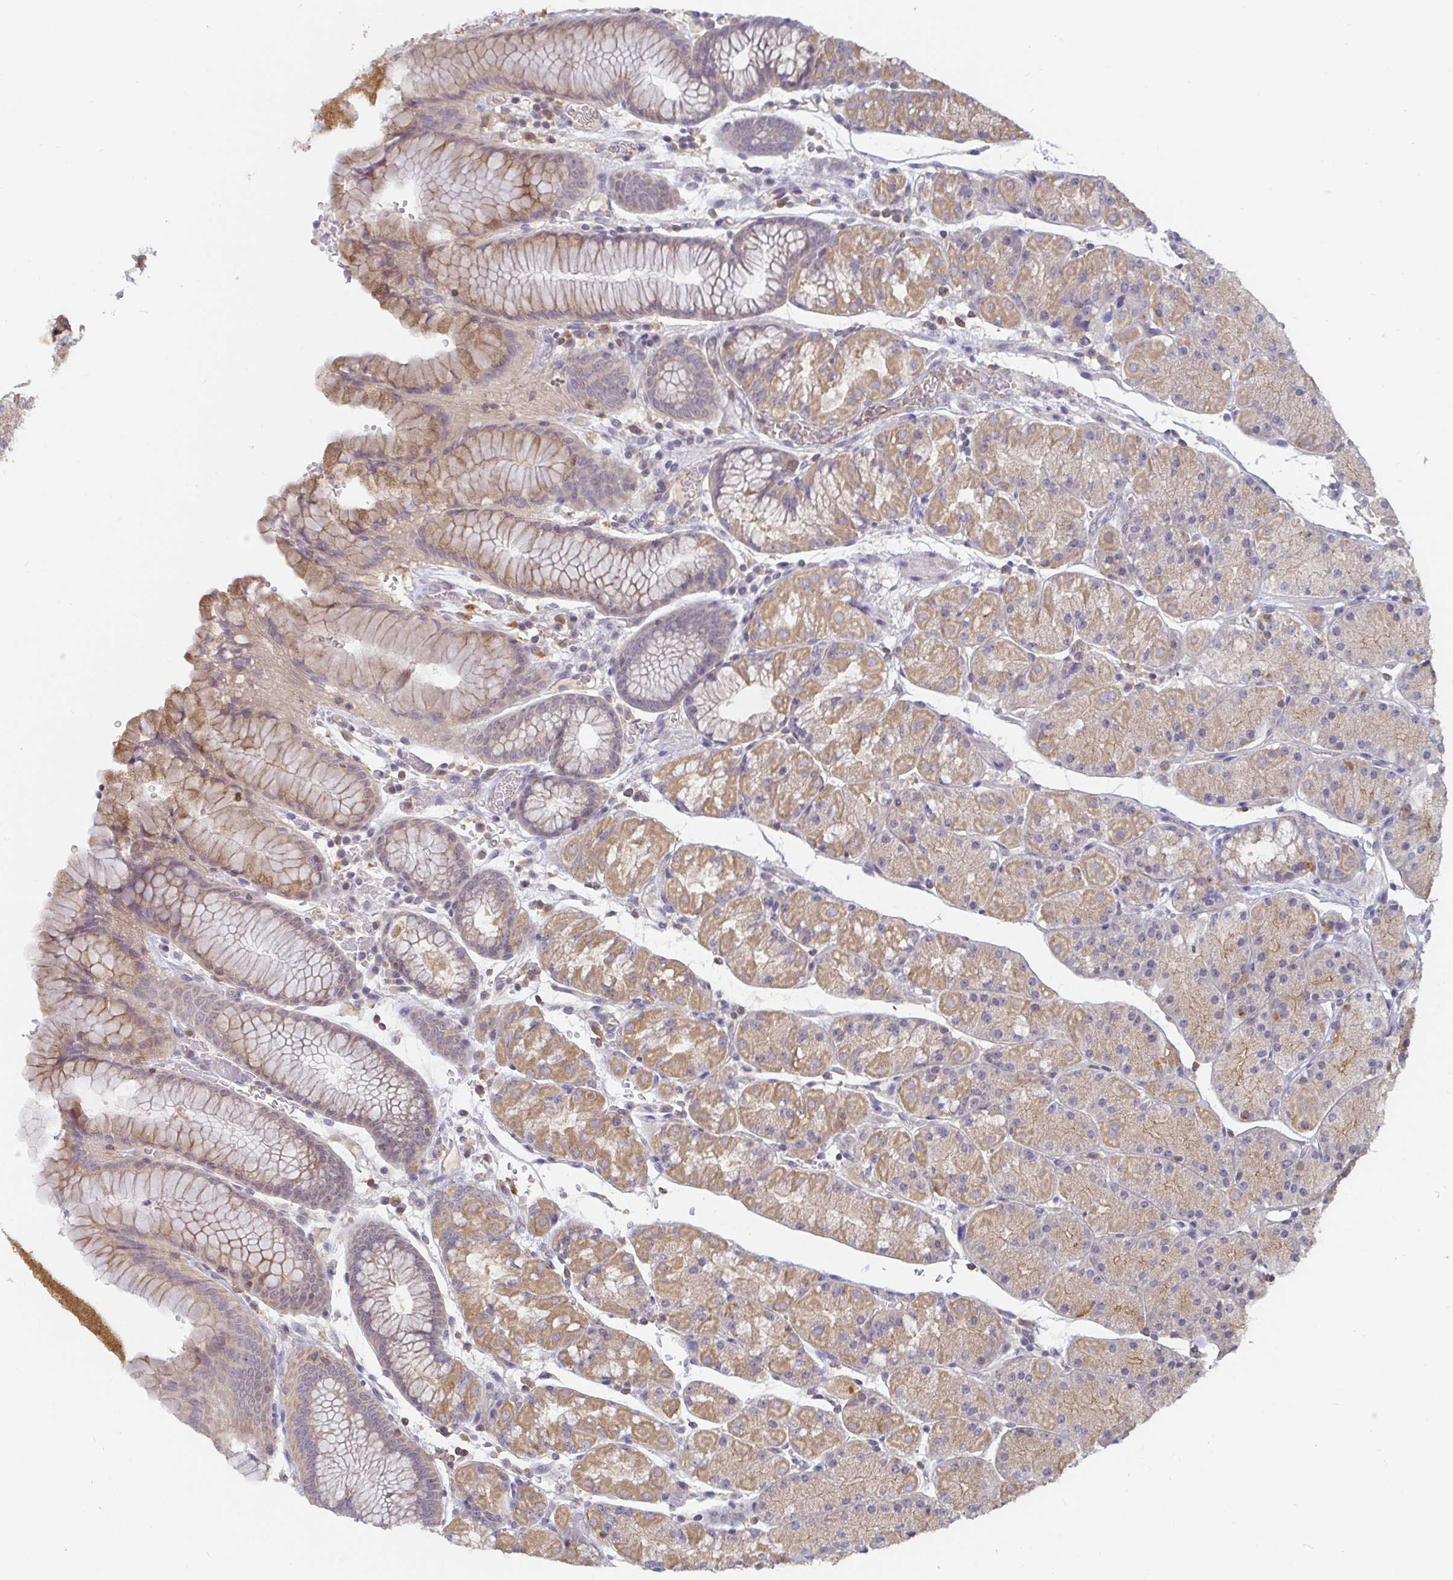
{"staining": {"intensity": "weak", "quantity": "25%-75%", "location": "cytoplasmic/membranous"}, "tissue": "stomach", "cell_type": "Glandular cells", "image_type": "normal", "snomed": [{"axis": "morphology", "description": "Normal tissue, NOS"}, {"axis": "topography", "description": "Stomach, upper"}, {"axis": "topography", "description": "Stomach"}], "caption": "Stomach stained for a protein (brown) shows weak cytoplasmic/membranous positive positivity in approximately 25%-75% of glandular cells.", "gene": "CDH18", "patient": {"sex": "male", "age": 76}}